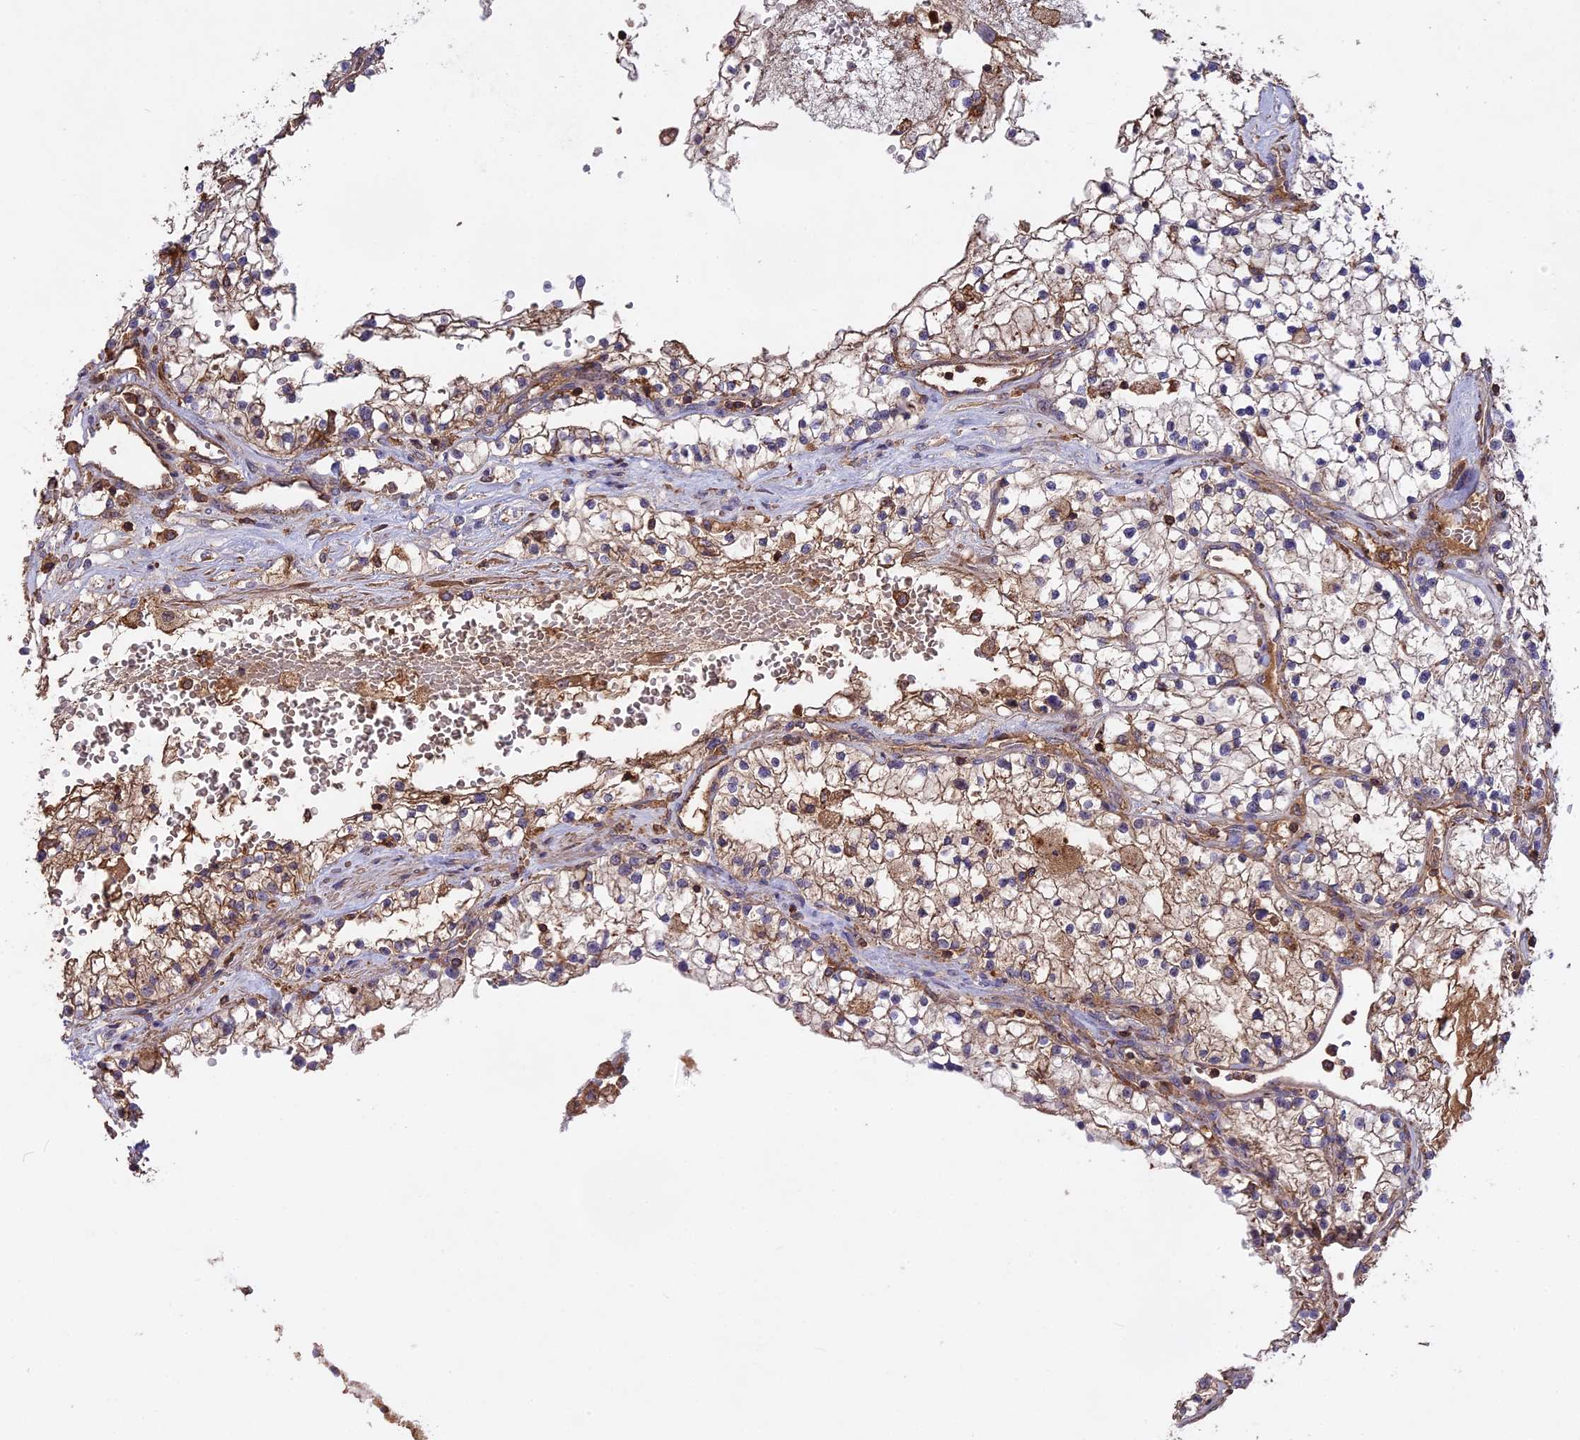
{"staining": {"intensity": "weak", "quantity": ">75%", "location": "cytoplasmic/membranous"}, "tissue": "renal cancer", "cell_type": "Tumor cells", "image_type": "cancer", "snomed": [{"axis": "morphology", "description": "Normal tissue, NOS"}, {"axis": "morphology", "description": "Adenocarcinoma, NOS"}, {"axis": "topography", "description": "Kidney"}], "caption": "An immunohistochemistry photomicrograph of neoplastic tissue is shown. Protein staining in brown highlights weak cytoplasmic/membranous positivity in renal cancer within tumor cells.", "gene": "NUDT8", "patient": {"sex": "male", "age": 68}}